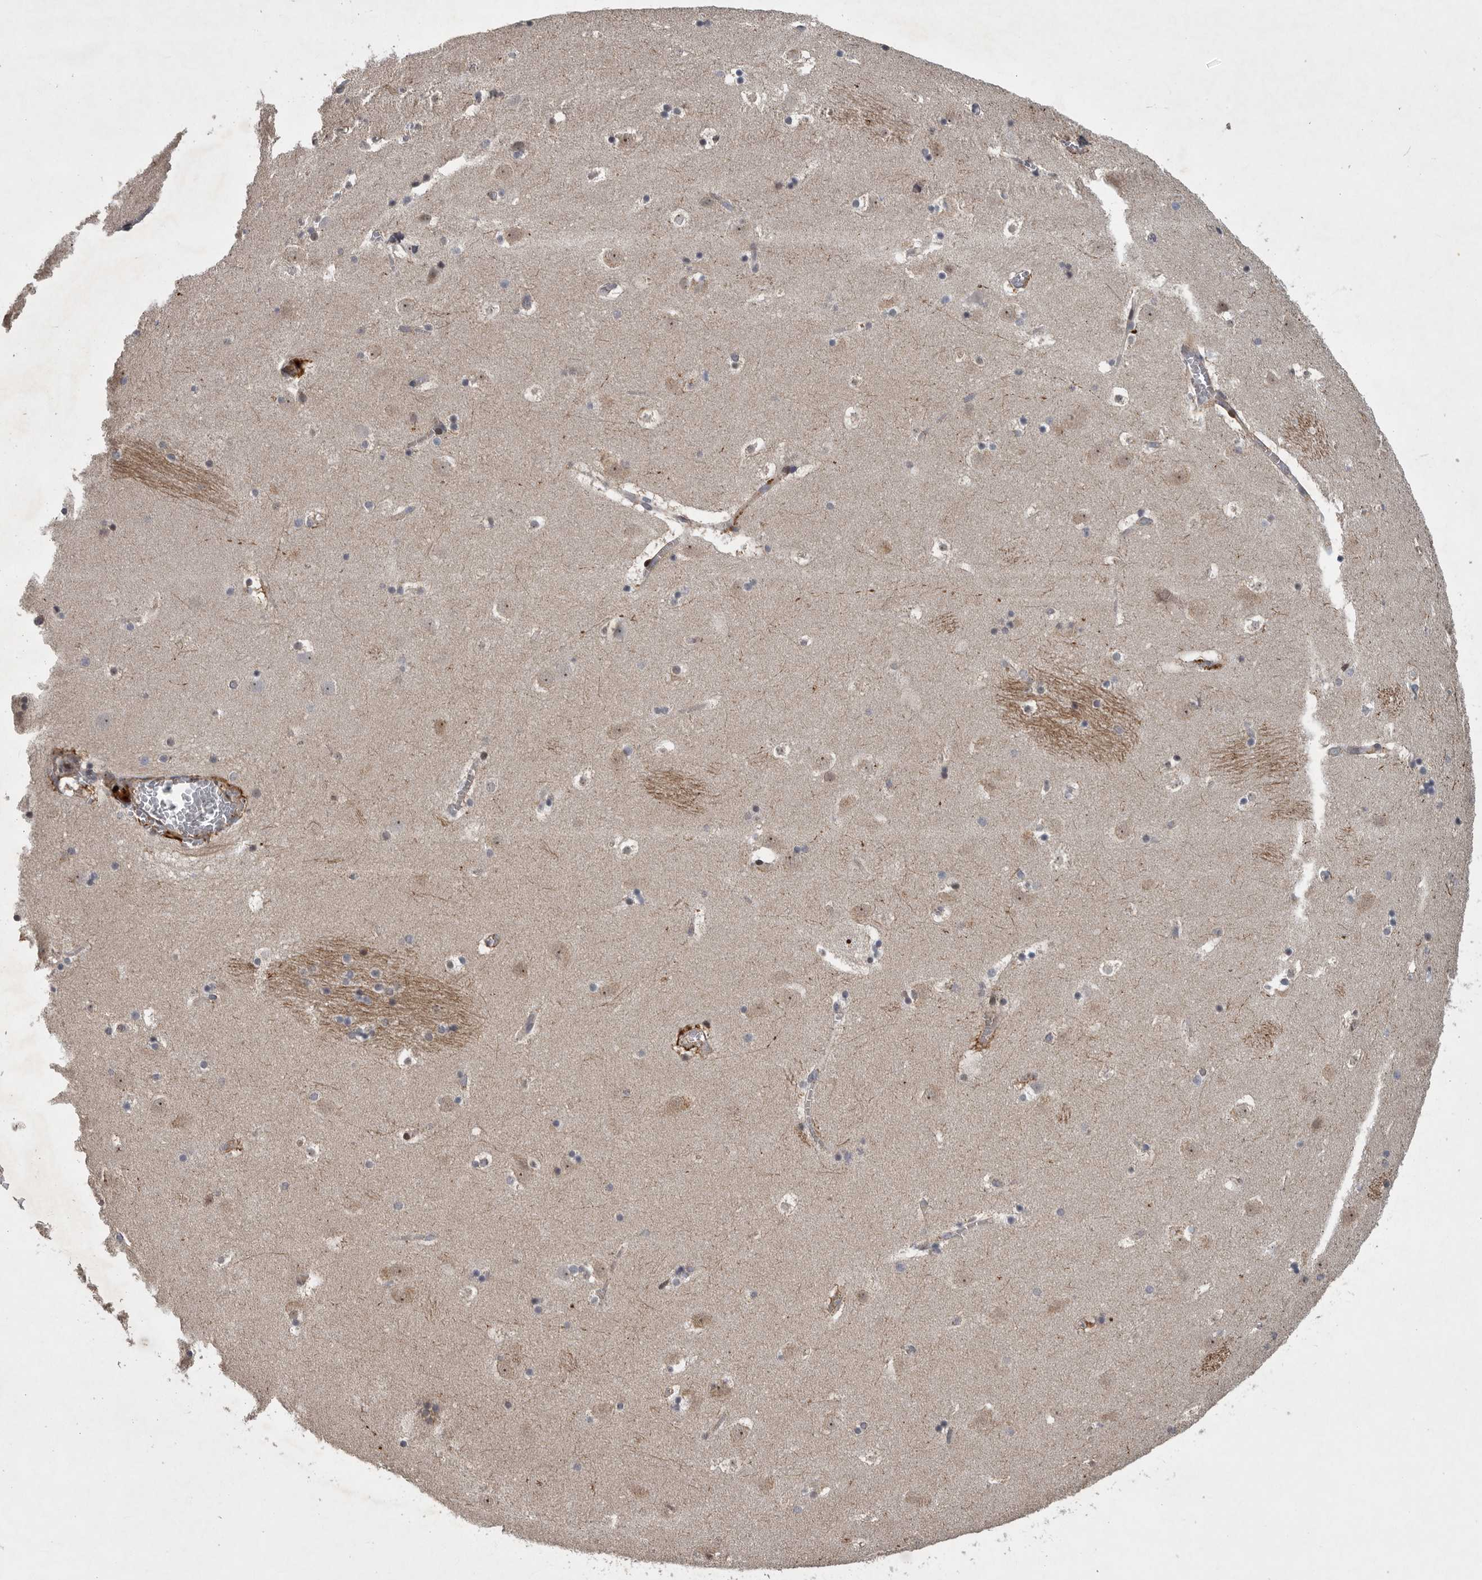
{"staining": {"intensity": "strong", "quantity": "<25%", "location": "cytoplasmic/membranous"}, "tissue": "caudate", "cell_type": "Glial cells", "image_type": "normal", "snomed": [{"axis": "morphology", "description": "Normal tissue, NOS"}, {"axis": "topography", "description": "Lateral ventricle wall"}], "caption": "The image displays immunohistochemical staining of benign caudate. There is strong cytoplasmic/membranous staining is seen in about <25% of glial cells. Nuclei are stained in blue.", "gene": "MPDZ", "patient": {"sex": "male", "age": 45}}